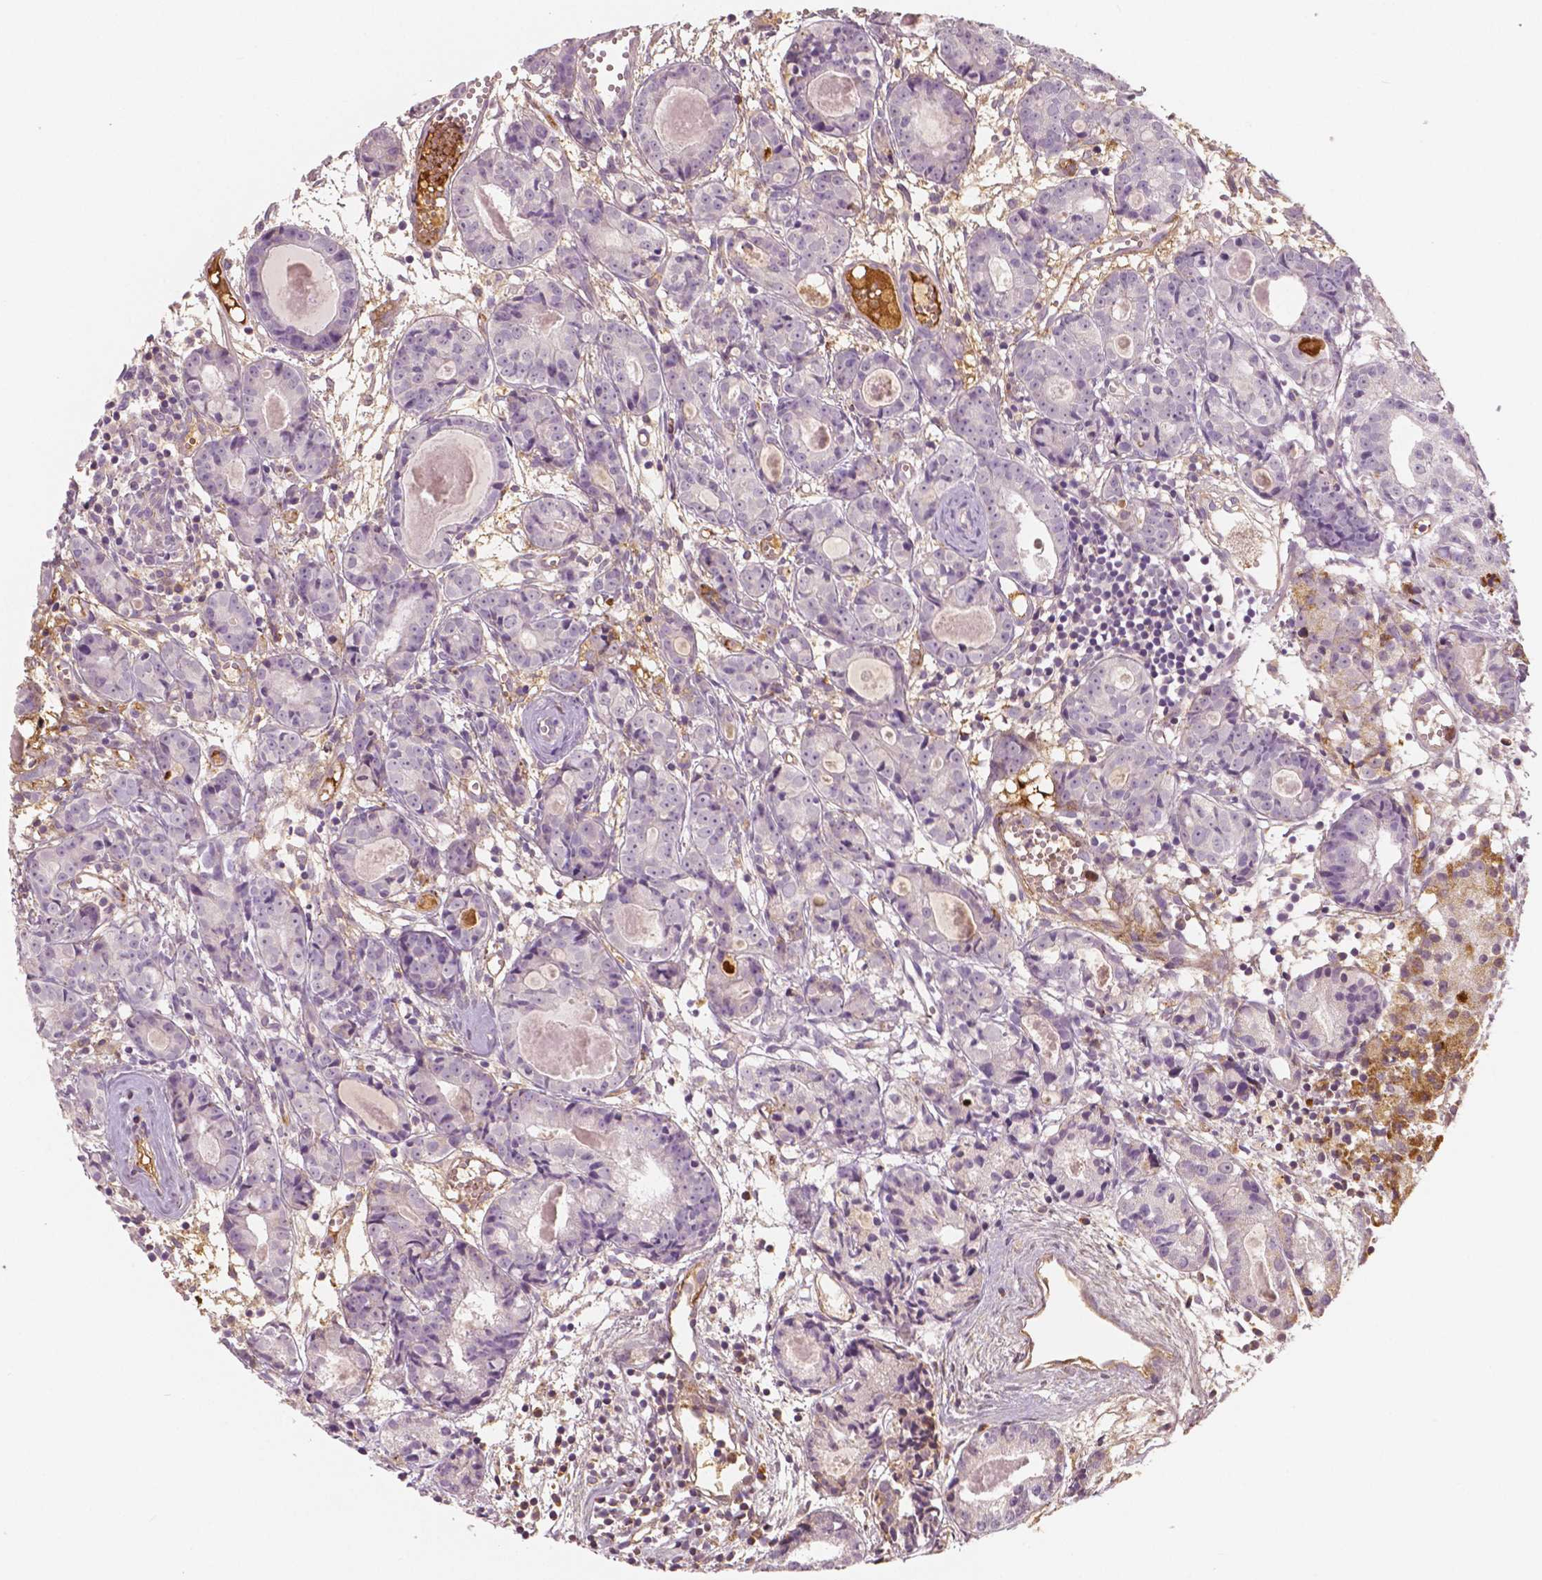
{"staining": {"intensity": "negative", "quantity": "none", "location": "none"}, "tissue": "prostate cancer", "cell_type": "Tumor cells", "image_type": "cancer", "snomed": [{"axis": "morphology", "description": "Adenocarcinoma, Medium grade"}, {"axis": "topography", "description": "Prostate"}], "caption": "Immunohistochemistry (IHC) photomicrograph of neoplastic tissue: human prostate cancer (medium-grade adenocarcinoma) stained with DAB exhibits no significant protein positivity in tumor cells.", "gene": "APOA4", "patient": {"sex": "male", "age": 74}}